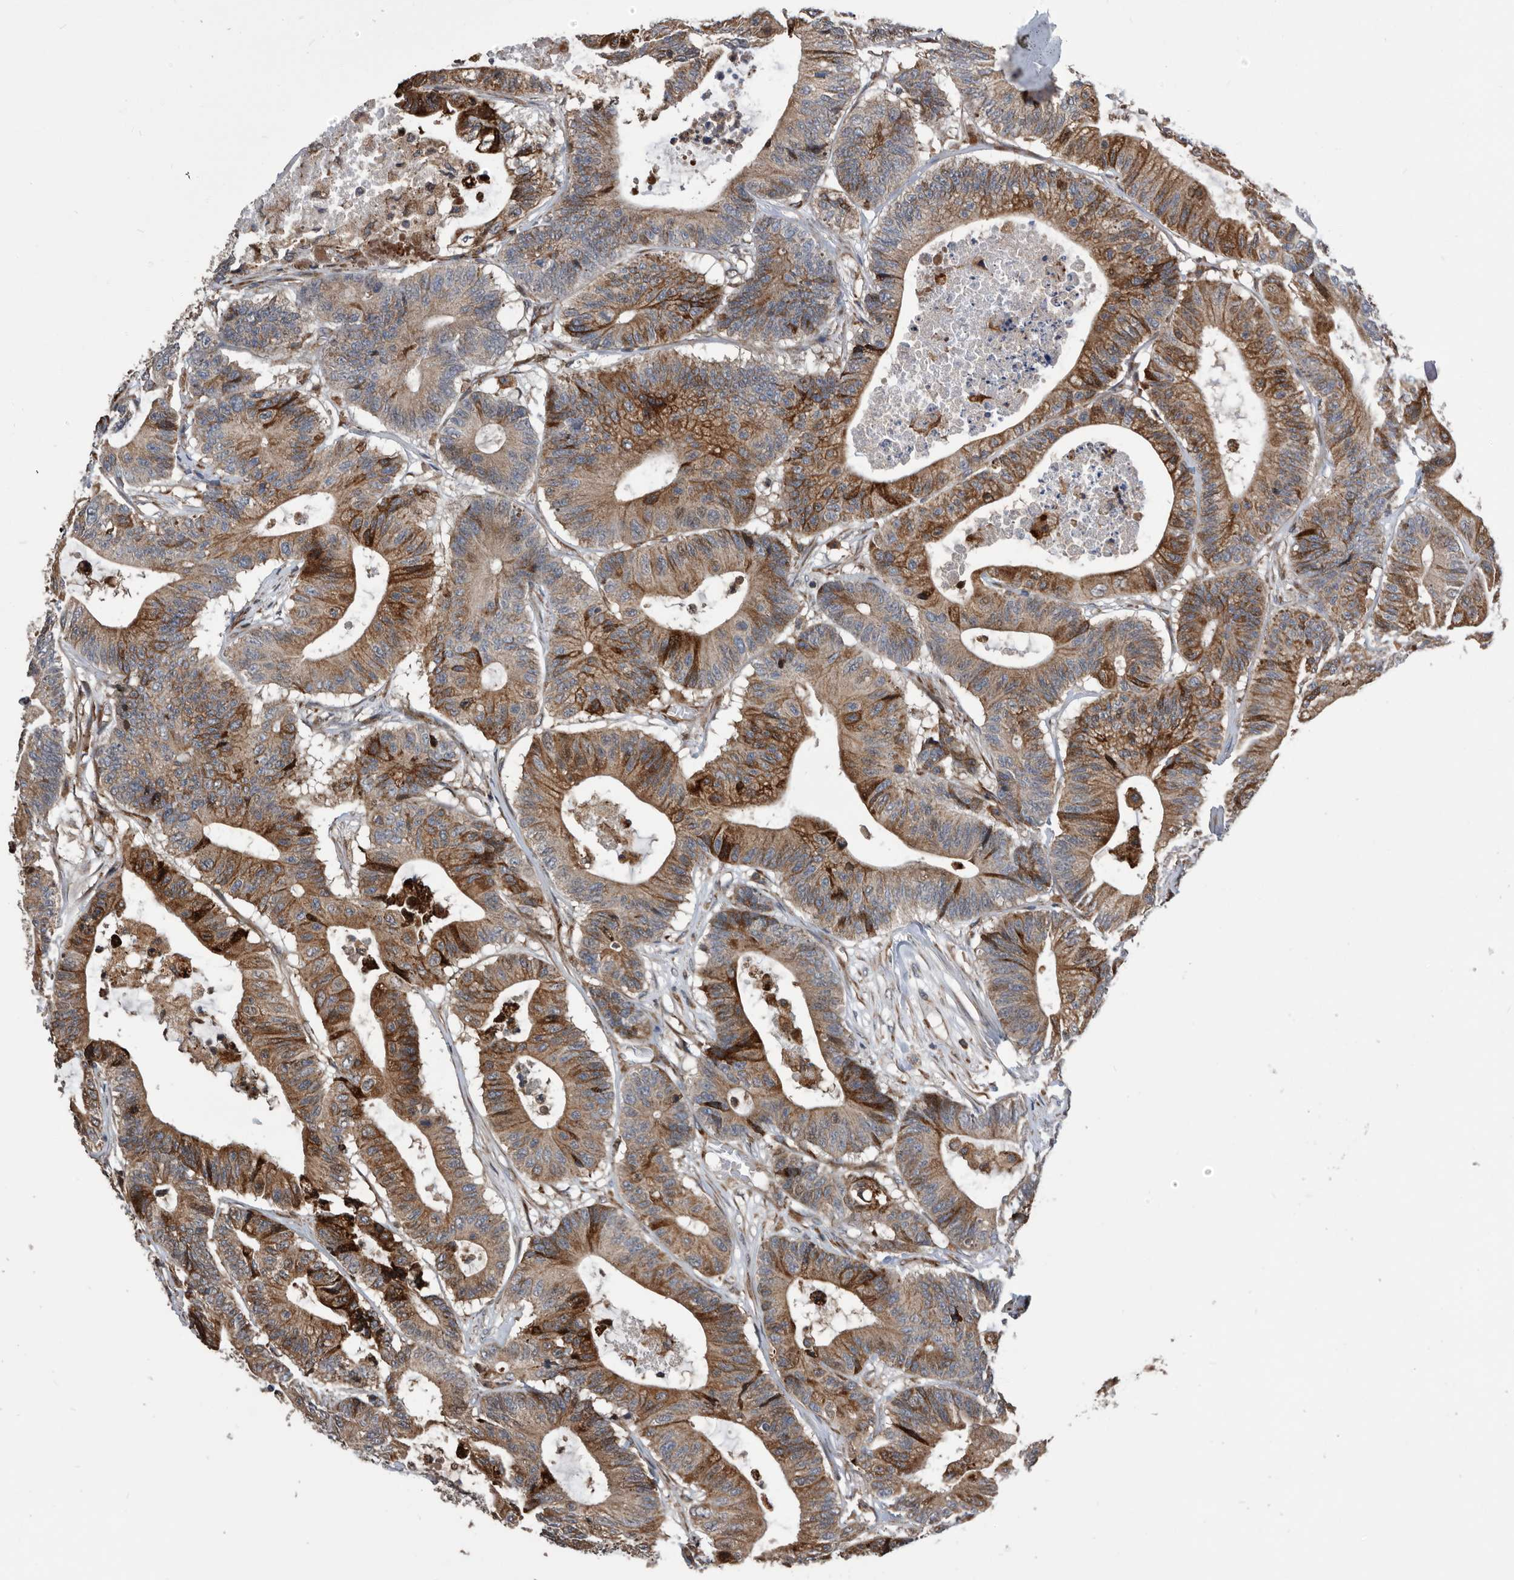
{"staining": {"intensity": "moderate", "quantity": "25%-75%", "location": "cytoplasmic/membranous"}, "tissue": "colorectal cancer", "cell_type": "Tumor cells", "image_type": "cancer", "snomed": [{"axis": "morphology", "description": "Adenocarcinoma, NOS"}, {"axis": "topography", "description": "Colon"}], "caption": "Protein staining displays moderate cytoplasmic/membranous staining in about 25%-75% of tumor cells in colorectal cancer (adenocarcinoma).", "gene": "SERINC2", "patient": {"sex": "female", "age": 84}}